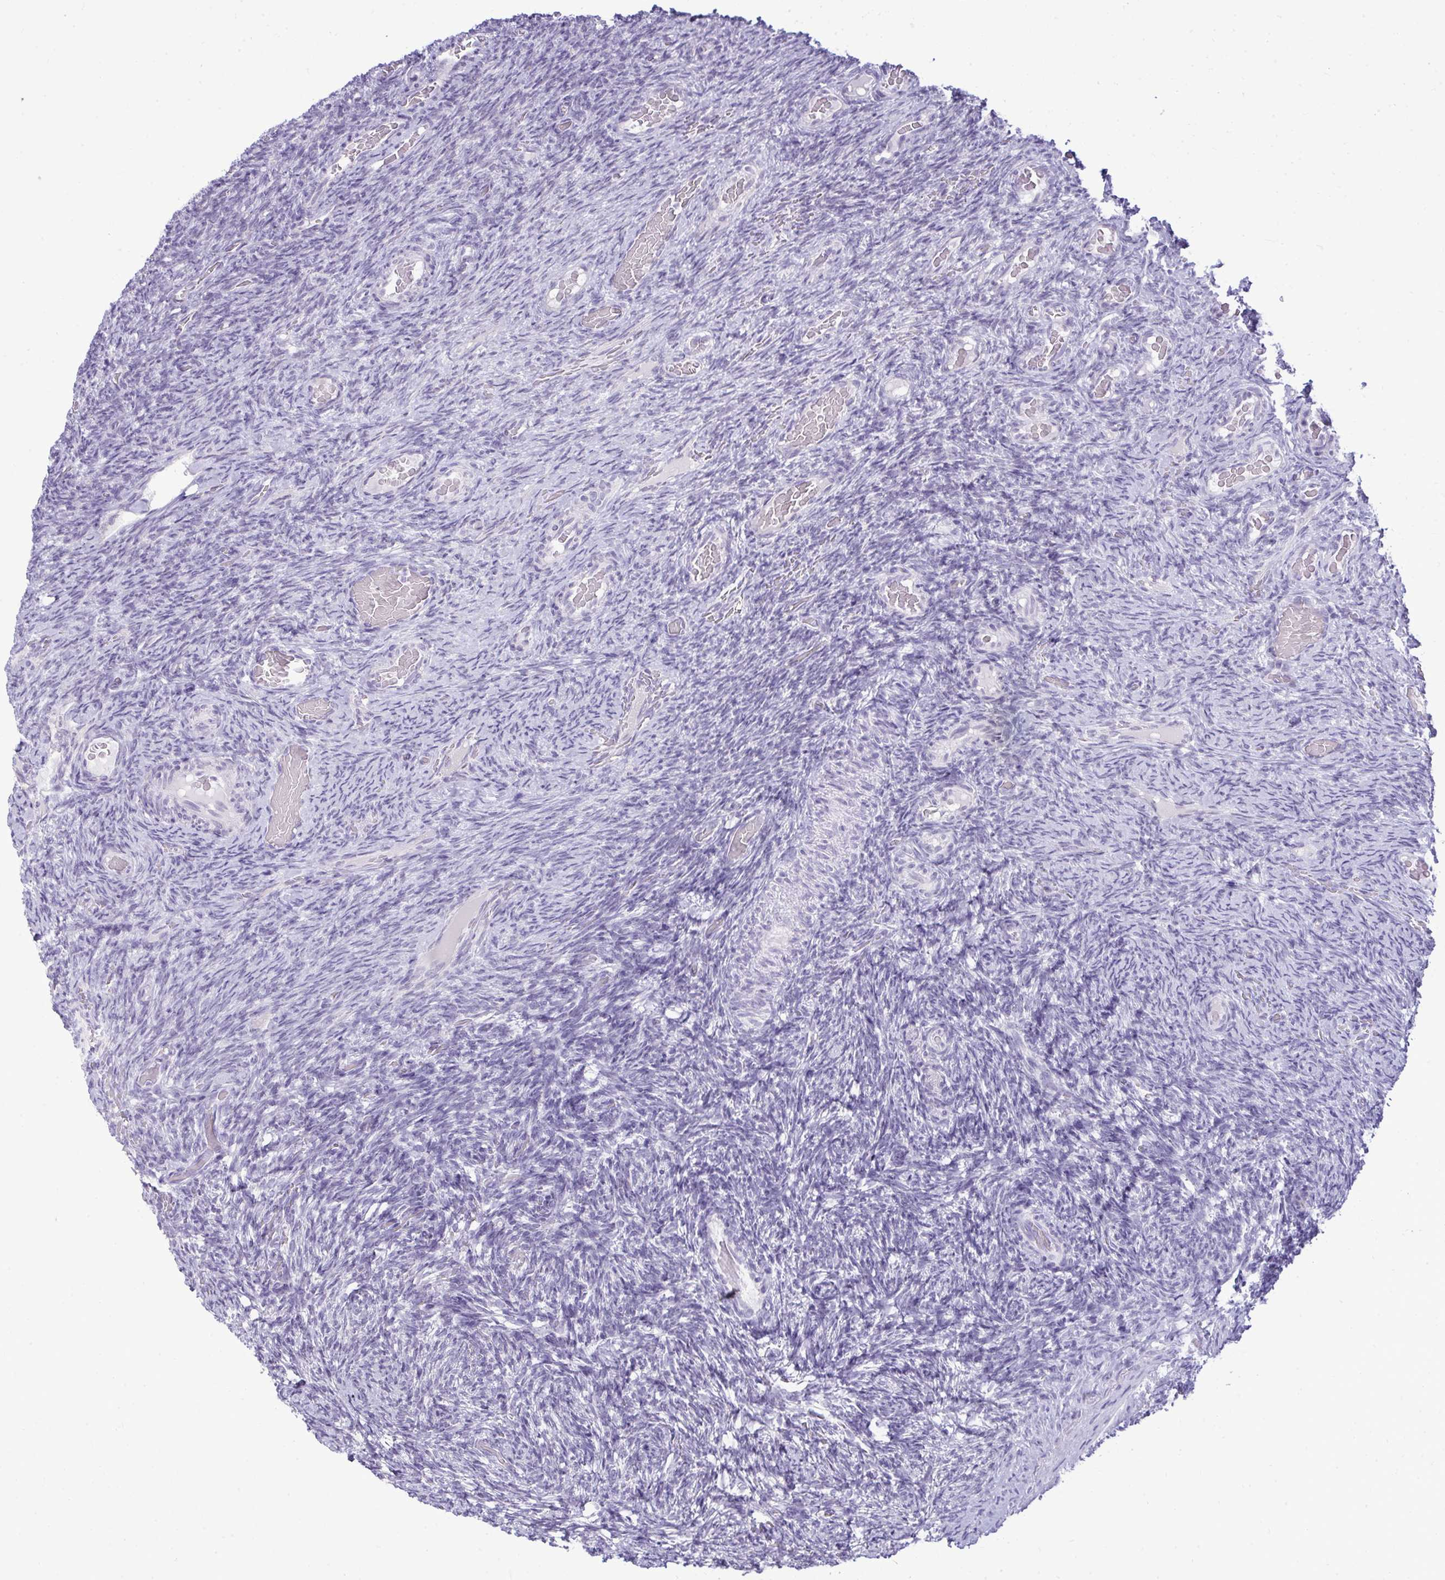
{"staining": {"intensity": "negative", "quantity": "none", "location": "none"}, "tissue": "ovary", "cell_type": "Follicle cells", "image_type": "normal", "snomed": [{"axis": "morphology", "description": "Normal tissue, NOS"}, {"axis": "topography", "description": "Ovary"}], "caption": "Photomicrograph shows no significant protein positivity in follicle cells of unremarkable ovary.", "gene": "NPPA", "patient": {"sex": "female", "age": 34}}